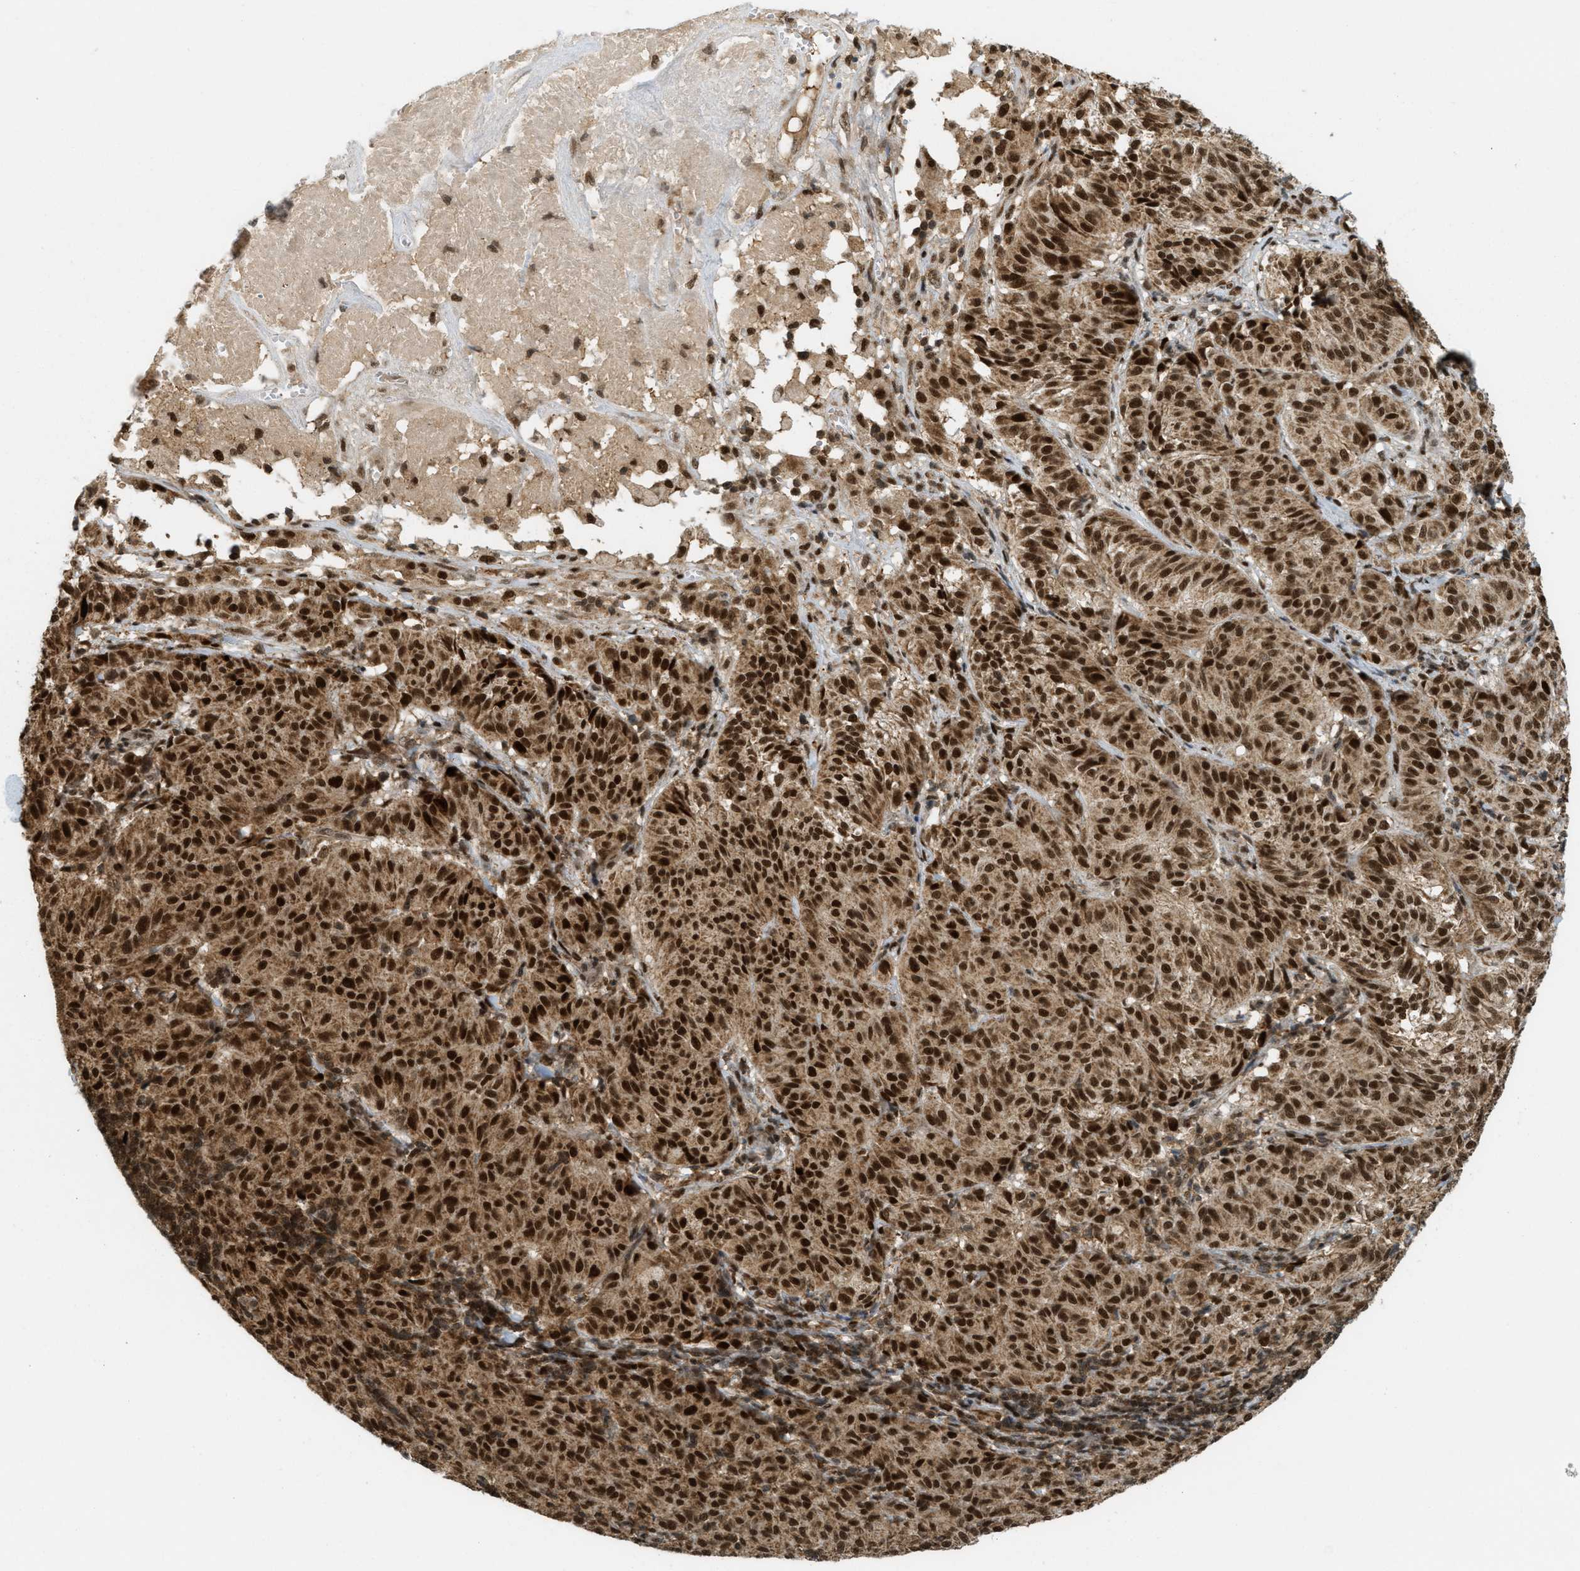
{"staining": {"intensity": "strong", "quantity": ">75%", "location": "cytoplasmic/membranous,nuclear"}, "tissue": "melanoma", "cell_type": "Tumor cells", "image_type": "cancer", "snomed": [{"axis": "morphology", "description": "Malignant melanoma, NOS"}, {"axis": "topography", "description": "Skin"}], "caption": "Immunohistochemistry (IHC) of malignant melanoma exhibits high levels of strong cytoplasmic/membranous and nuclear expression in approximately >75% of tumor cells.", "gene": "TLK1", "patient": {"sex": "female", "age": 72}}